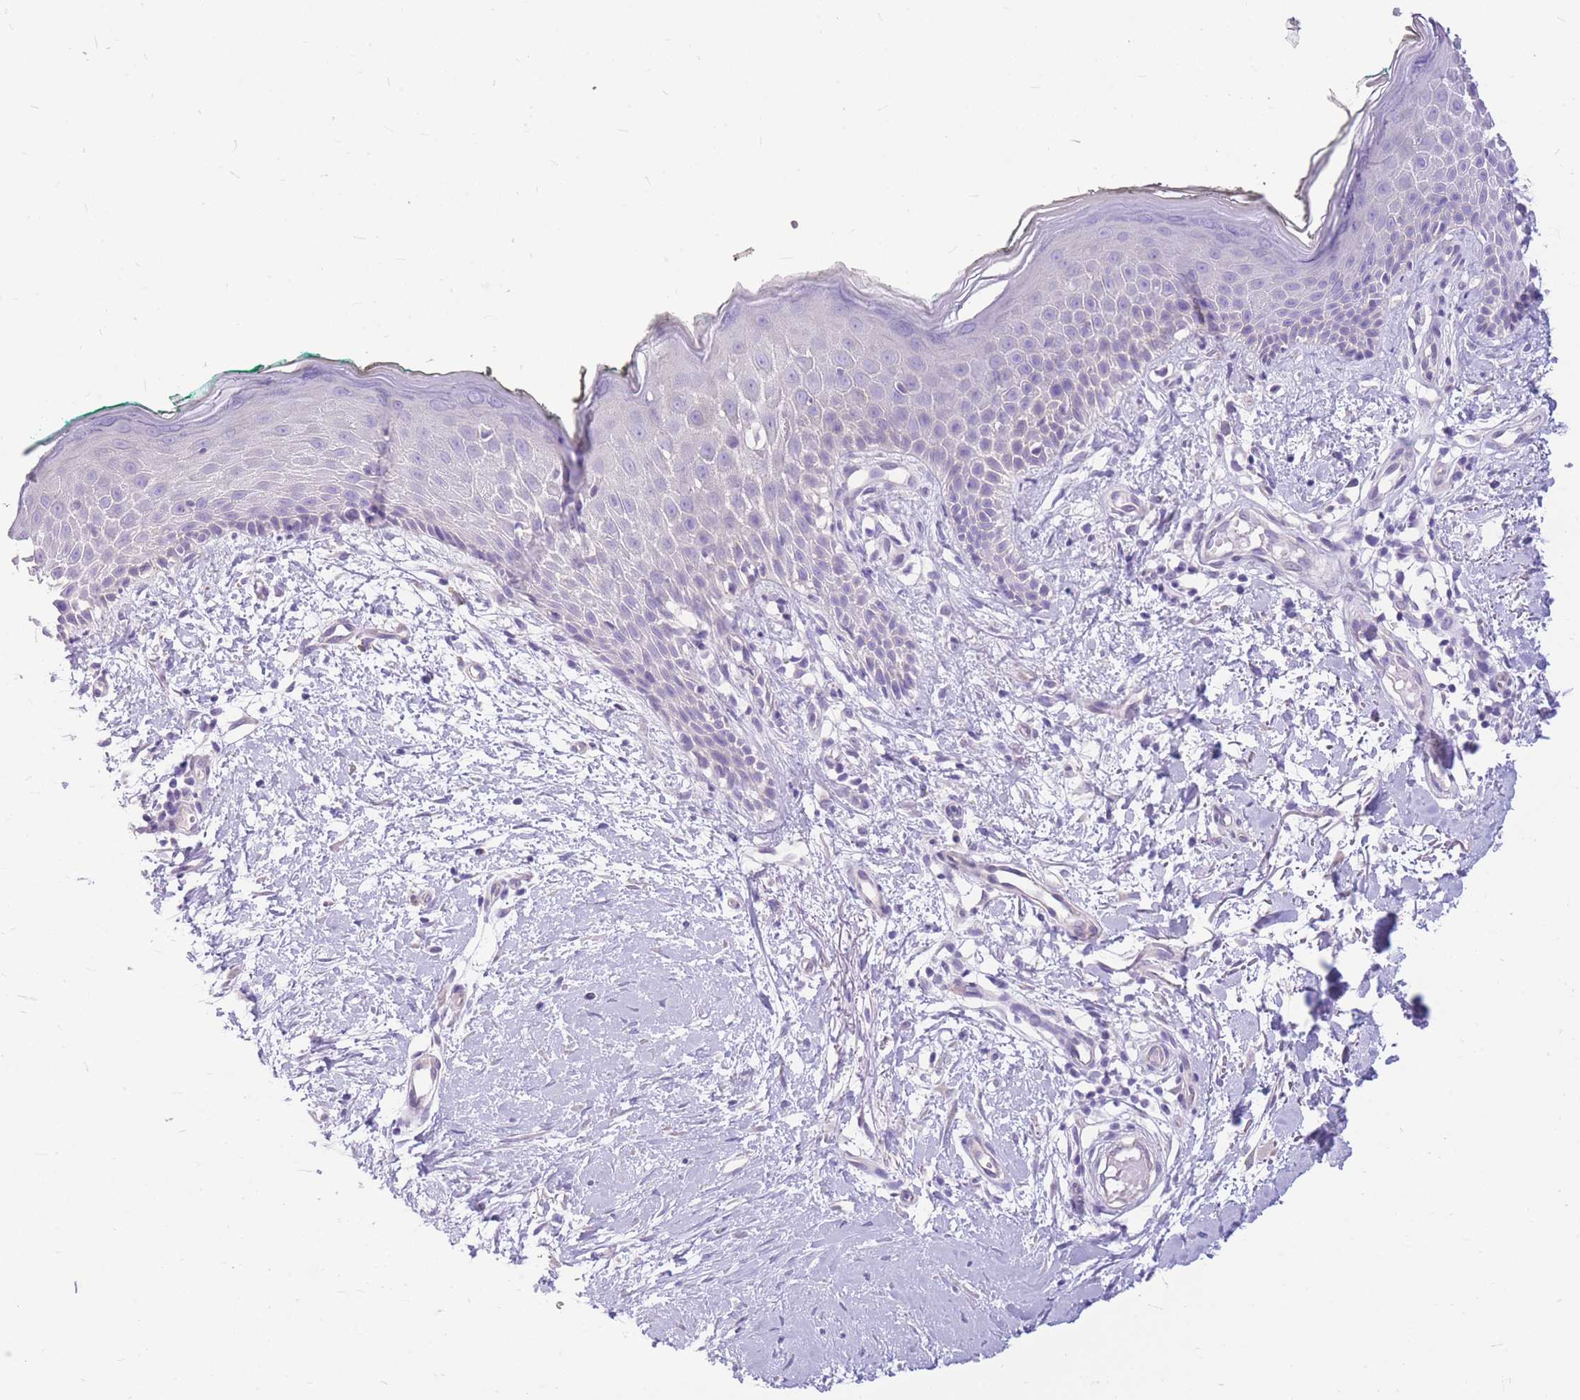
{"staining": {"intensity": "negative", "quantity": "none", "location": "none"}, "tissue": "skin", "cell_type": "Fibroblasts", "image_type": "normal", "snomed": [{"axis": "morphology", "description": "Normal tissue, NOS"}, {"axis": "morphology", "description": "Malignant melanoma, NOS"}, {"axis": "topography", "description": "Skin"}], "caption": "Fibroblasts show no significant expression in benign skin. Brightfield microscopy of immunohistochemistry stained with DAB (3,3'-diaminobenzidine) (brown) and hematoxylin (blue), captured at high magnification.", "gene": "ZNF311", "patient": {"sex": "male", "age": 62}}